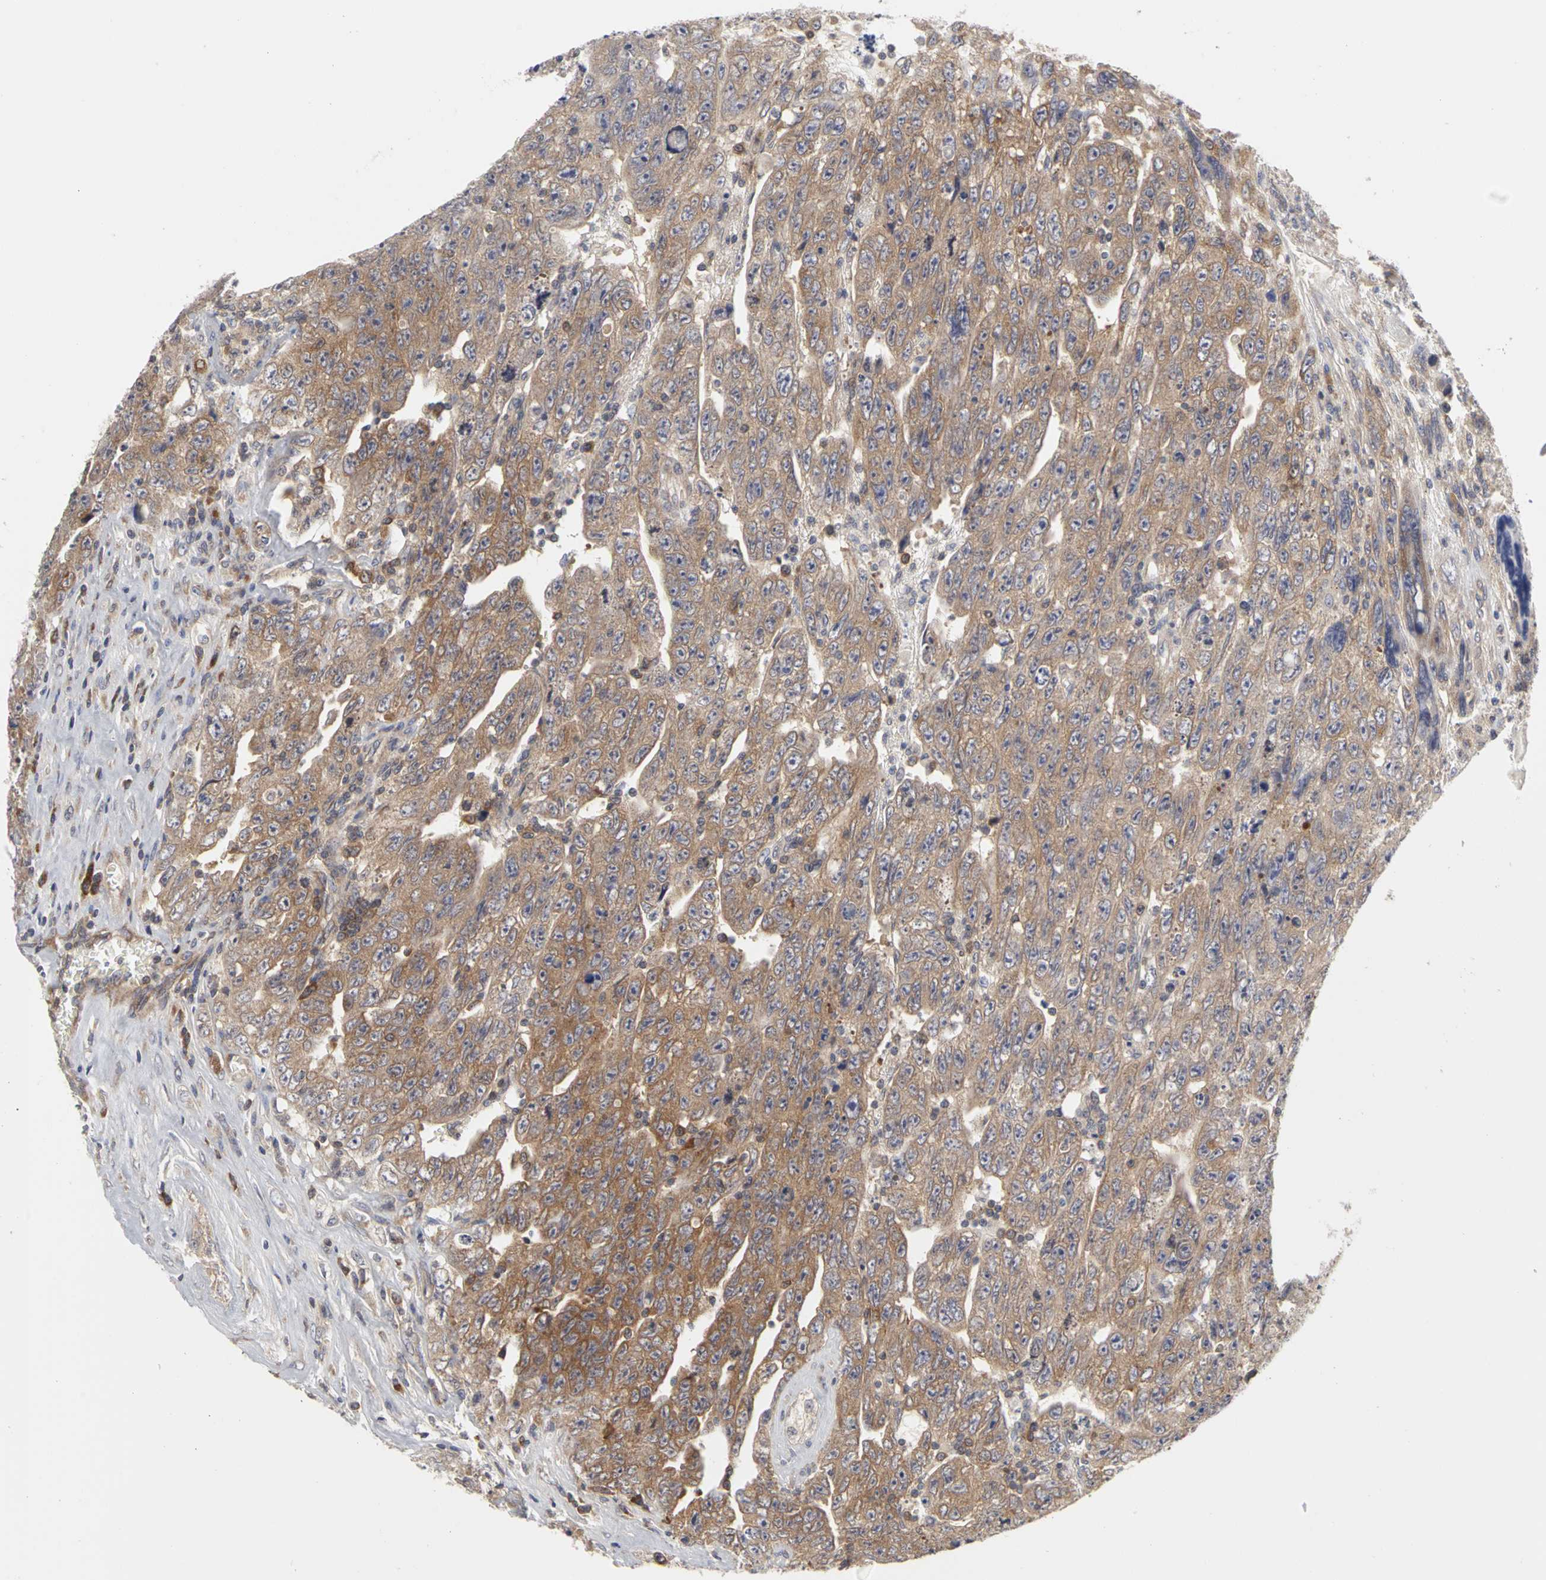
{"staining": {"intensity": "moderate", "quantity": ">75%", "location": "cytoplasmic/membranous"}, "tissue": "testis cancer", "cell_type": "Tumor cells", "image_type": "cancer", "snomed": [{"axis": "morphology", "description": "Carcinoma, Embryonal, NOS"}, {"axis": "topography", "description": "Testis"}], "caption": "Human testis cancer stained with a protein marker shows moderate staining in tumor cells.", "gene": "IRAK1", "patient": {"sex": "male", "age": 28}}